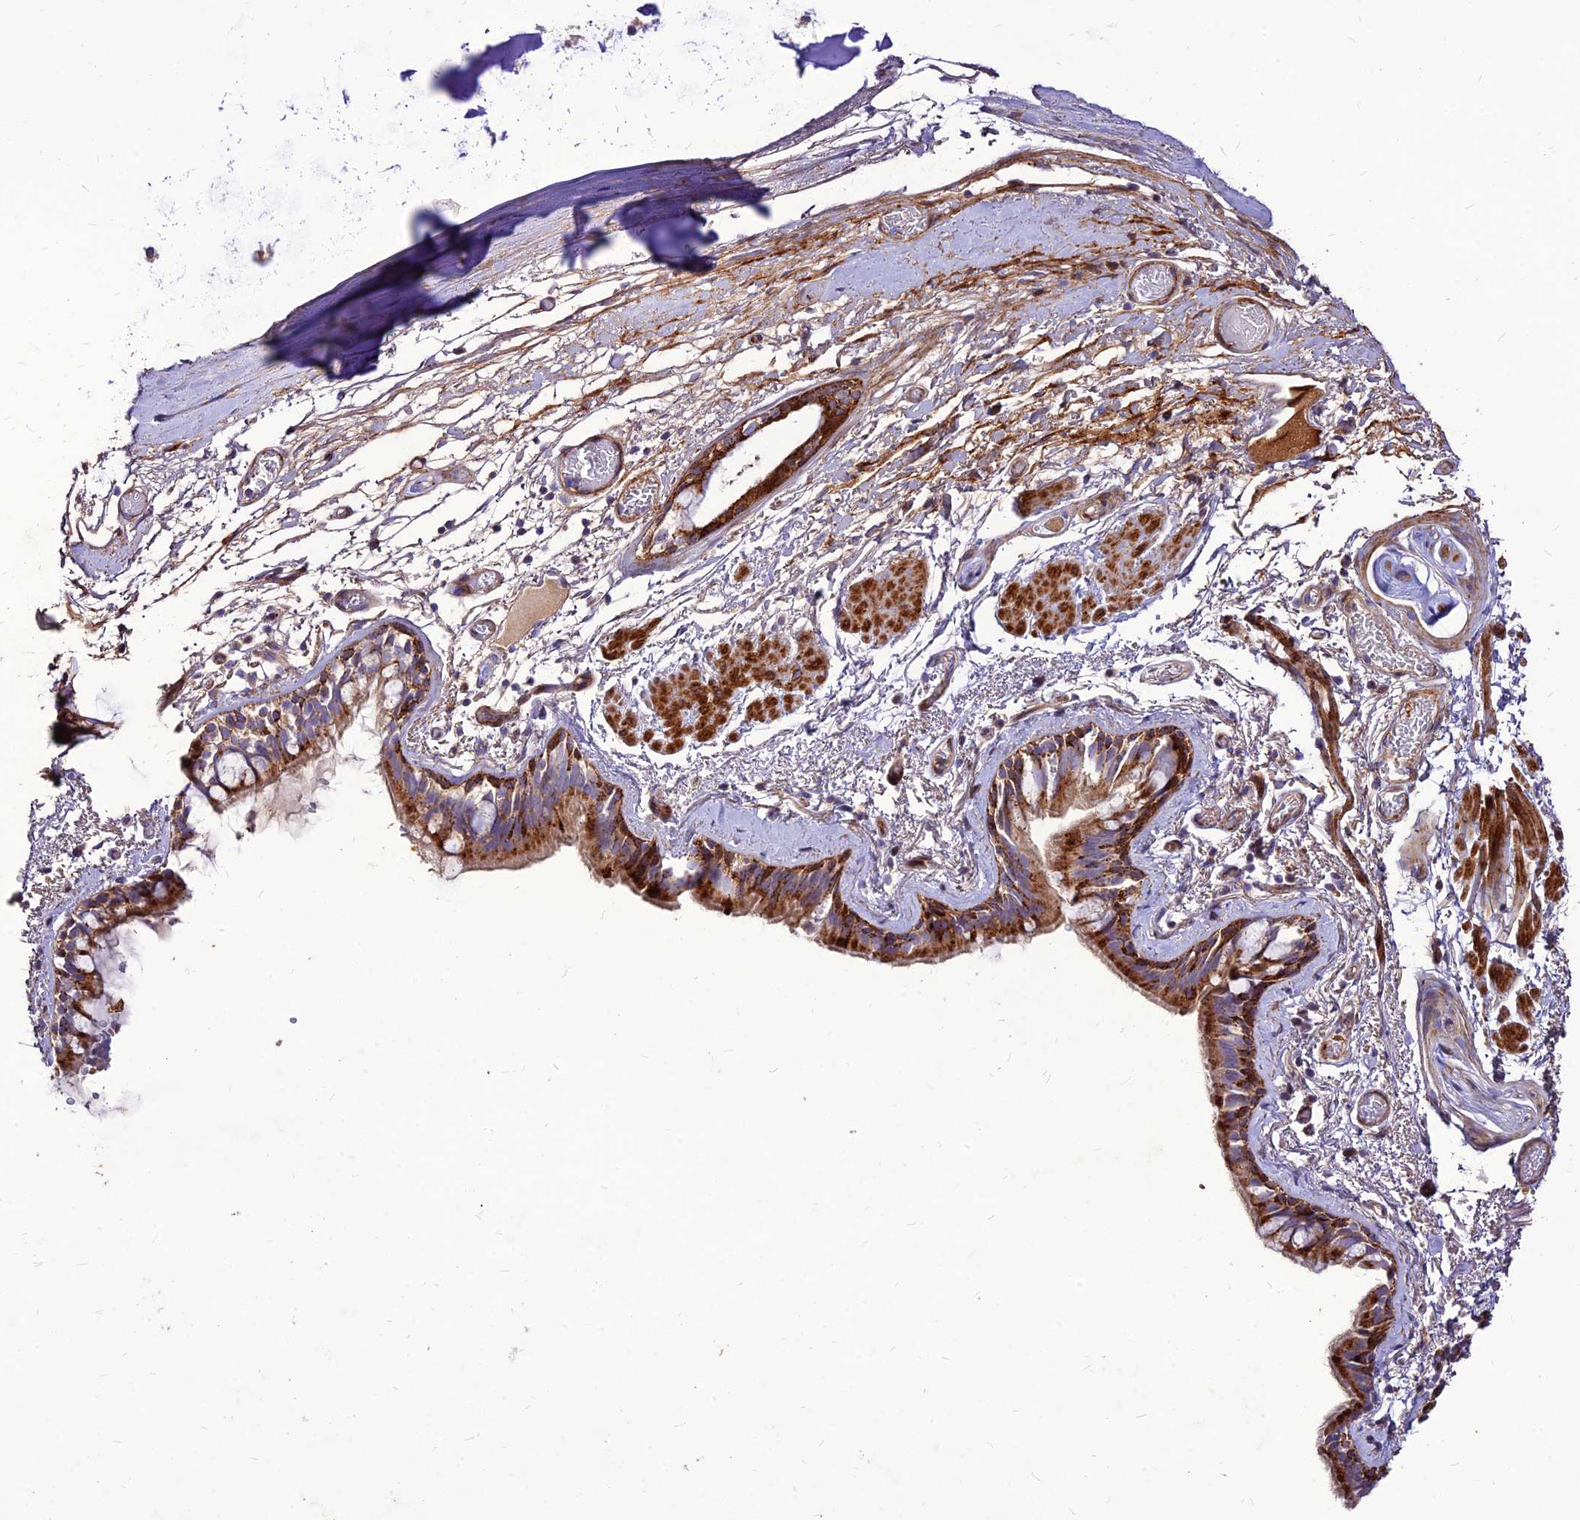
{"staining": {"intensity": "strong", "quantity": ">75%", "location": "cytoplasmic/membranous"}, "tissue": "bronchus", "cell_type": "Respiratory epithelial cells", "image_type": "normal", "snomed": [{"axis": "morphology", "description": "Normal tissue, NOS"}, {"axis": "topography", "description": "Cartilage tissue"}], "caption": "Bronchus stained for a protein (brown) shows strong cytoplasmic/membranous positive staining in approximately >75% of respiratory epithelial cells.", "gene": "RIMOC1", "patient": {"sex": "male", "age": 63}}